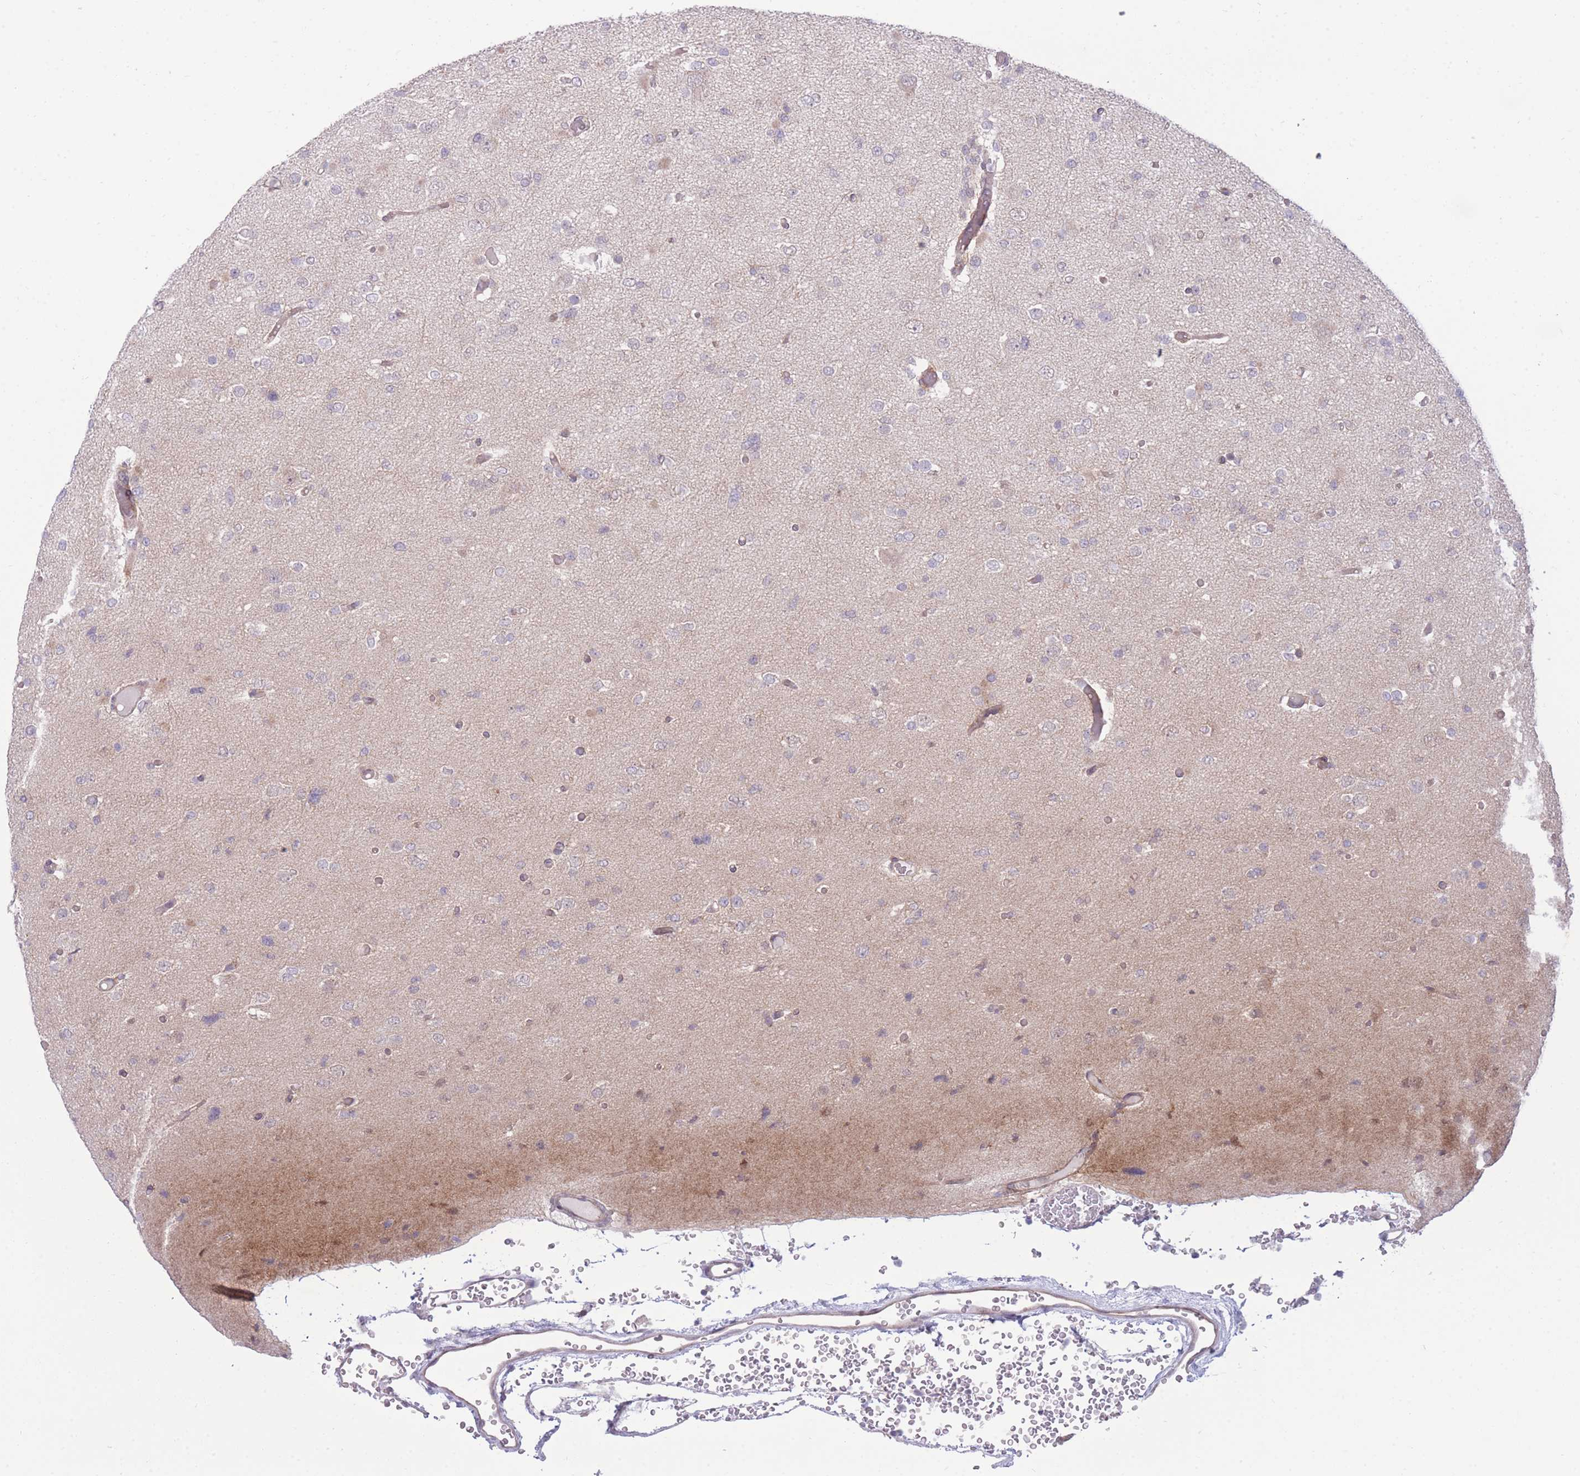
{"staining": {"intensity": "negative", "quantity": "none", "location": "none"}, "tissue": "glioma", "cell_type": "Tumor cells", "image_type": "cancer", "snomed": [{"axis": "morphology", "description": "Glioma, malignant, Low grade"}, {"axis": "topography", "description": "Brain"}], "caption": "Glioma stained for a protein using IHC exhibits no staining tumor cells.", "gene": "RIC8A", "patient": {"sex": "female", "age": 22}}